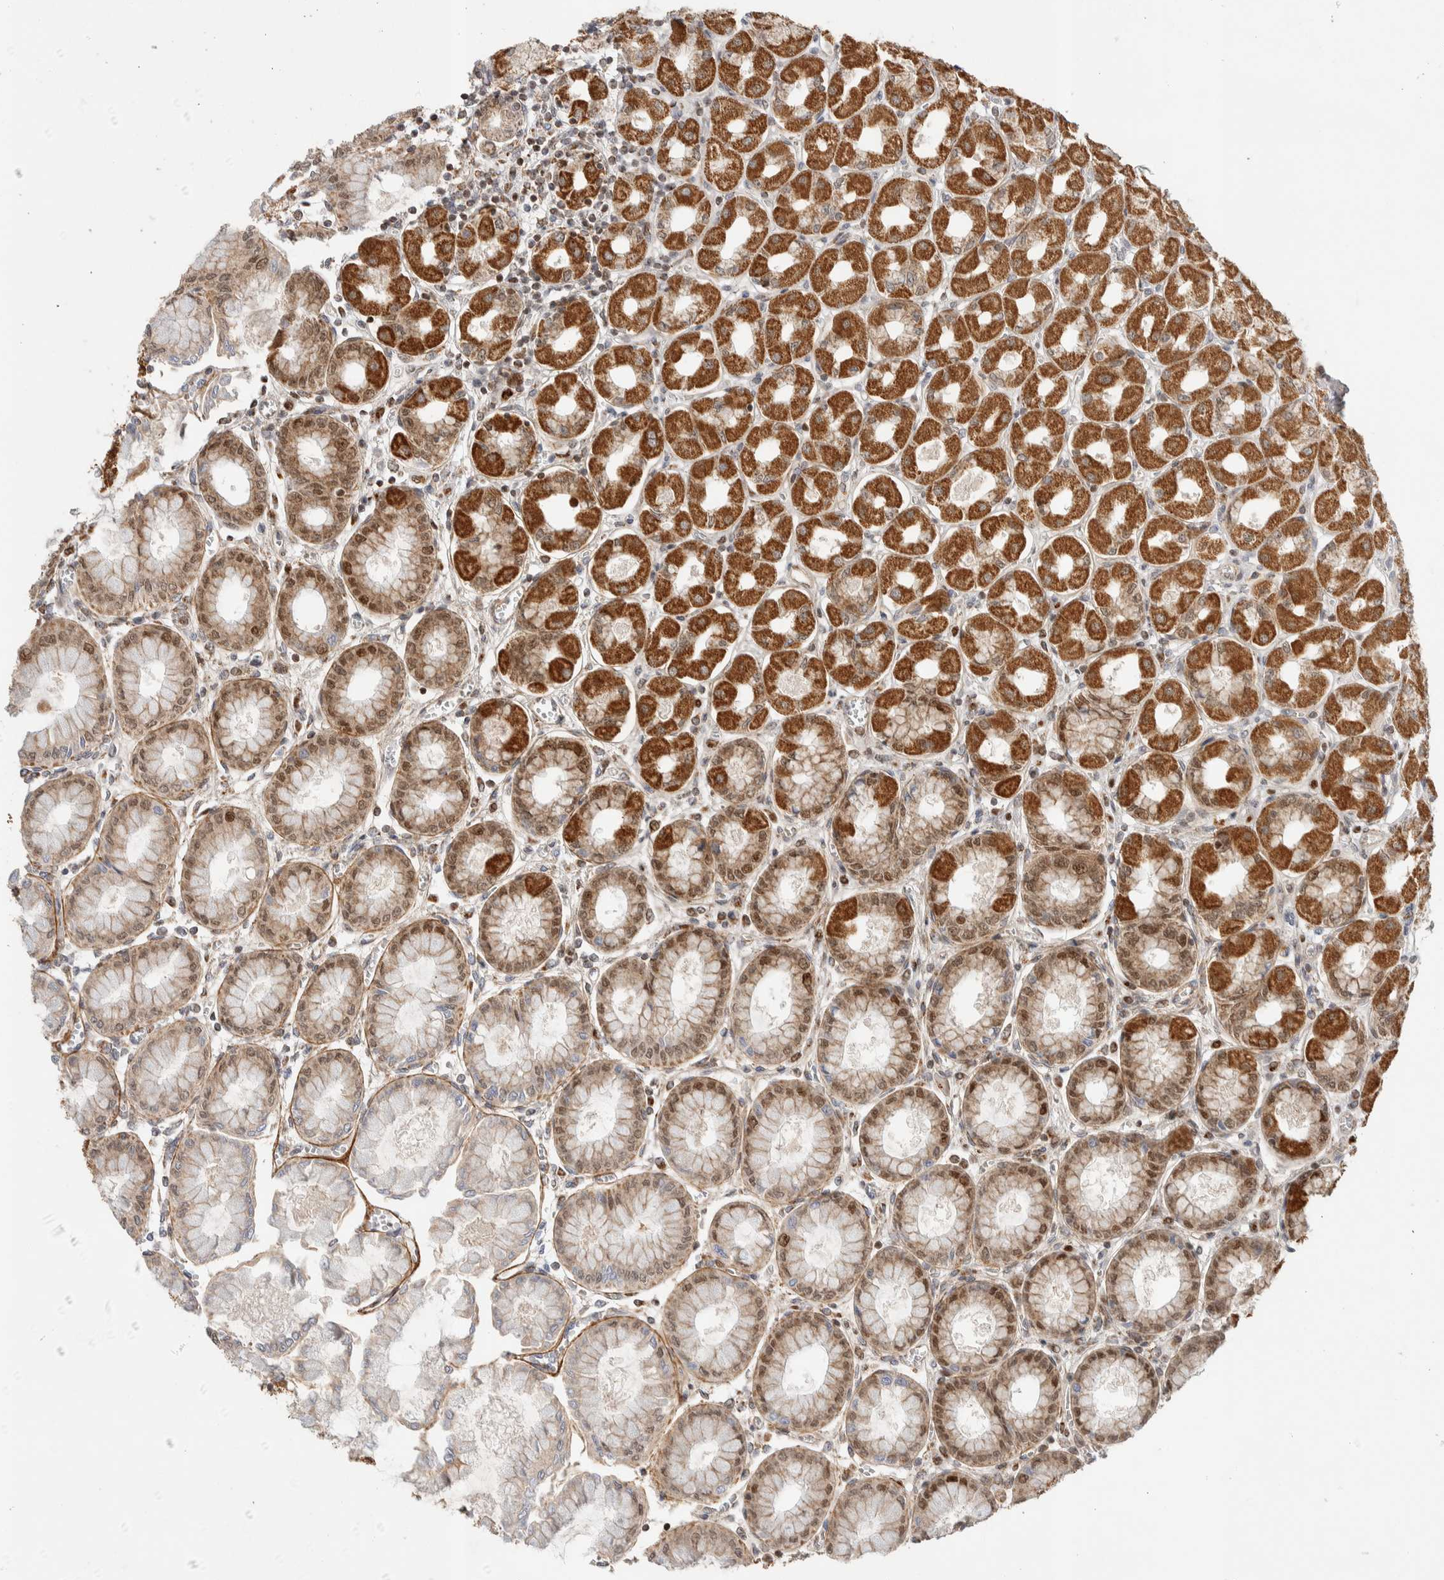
{"staining": {"intensity": "strong", "quantity": ">75%", "location": "cytoplasmic/membranous,nuclear"}, "tissue": "stomach", "cell_type": "Glandular cells", "image_type": "normal", "snomed": [{"axis": "morphology", "description": "Normal tissue, NOS"}, {"axis": "topography", "description": "Stomach, upper"}], "caption": "The image displays staining of unremarkable stomach, revealing strong cytoplasmic/membranous,nuclear protein staining (brown color) within glandular cells.", "gene": "TSPAN32", "patient": {"sex": "female", "age": 56}}